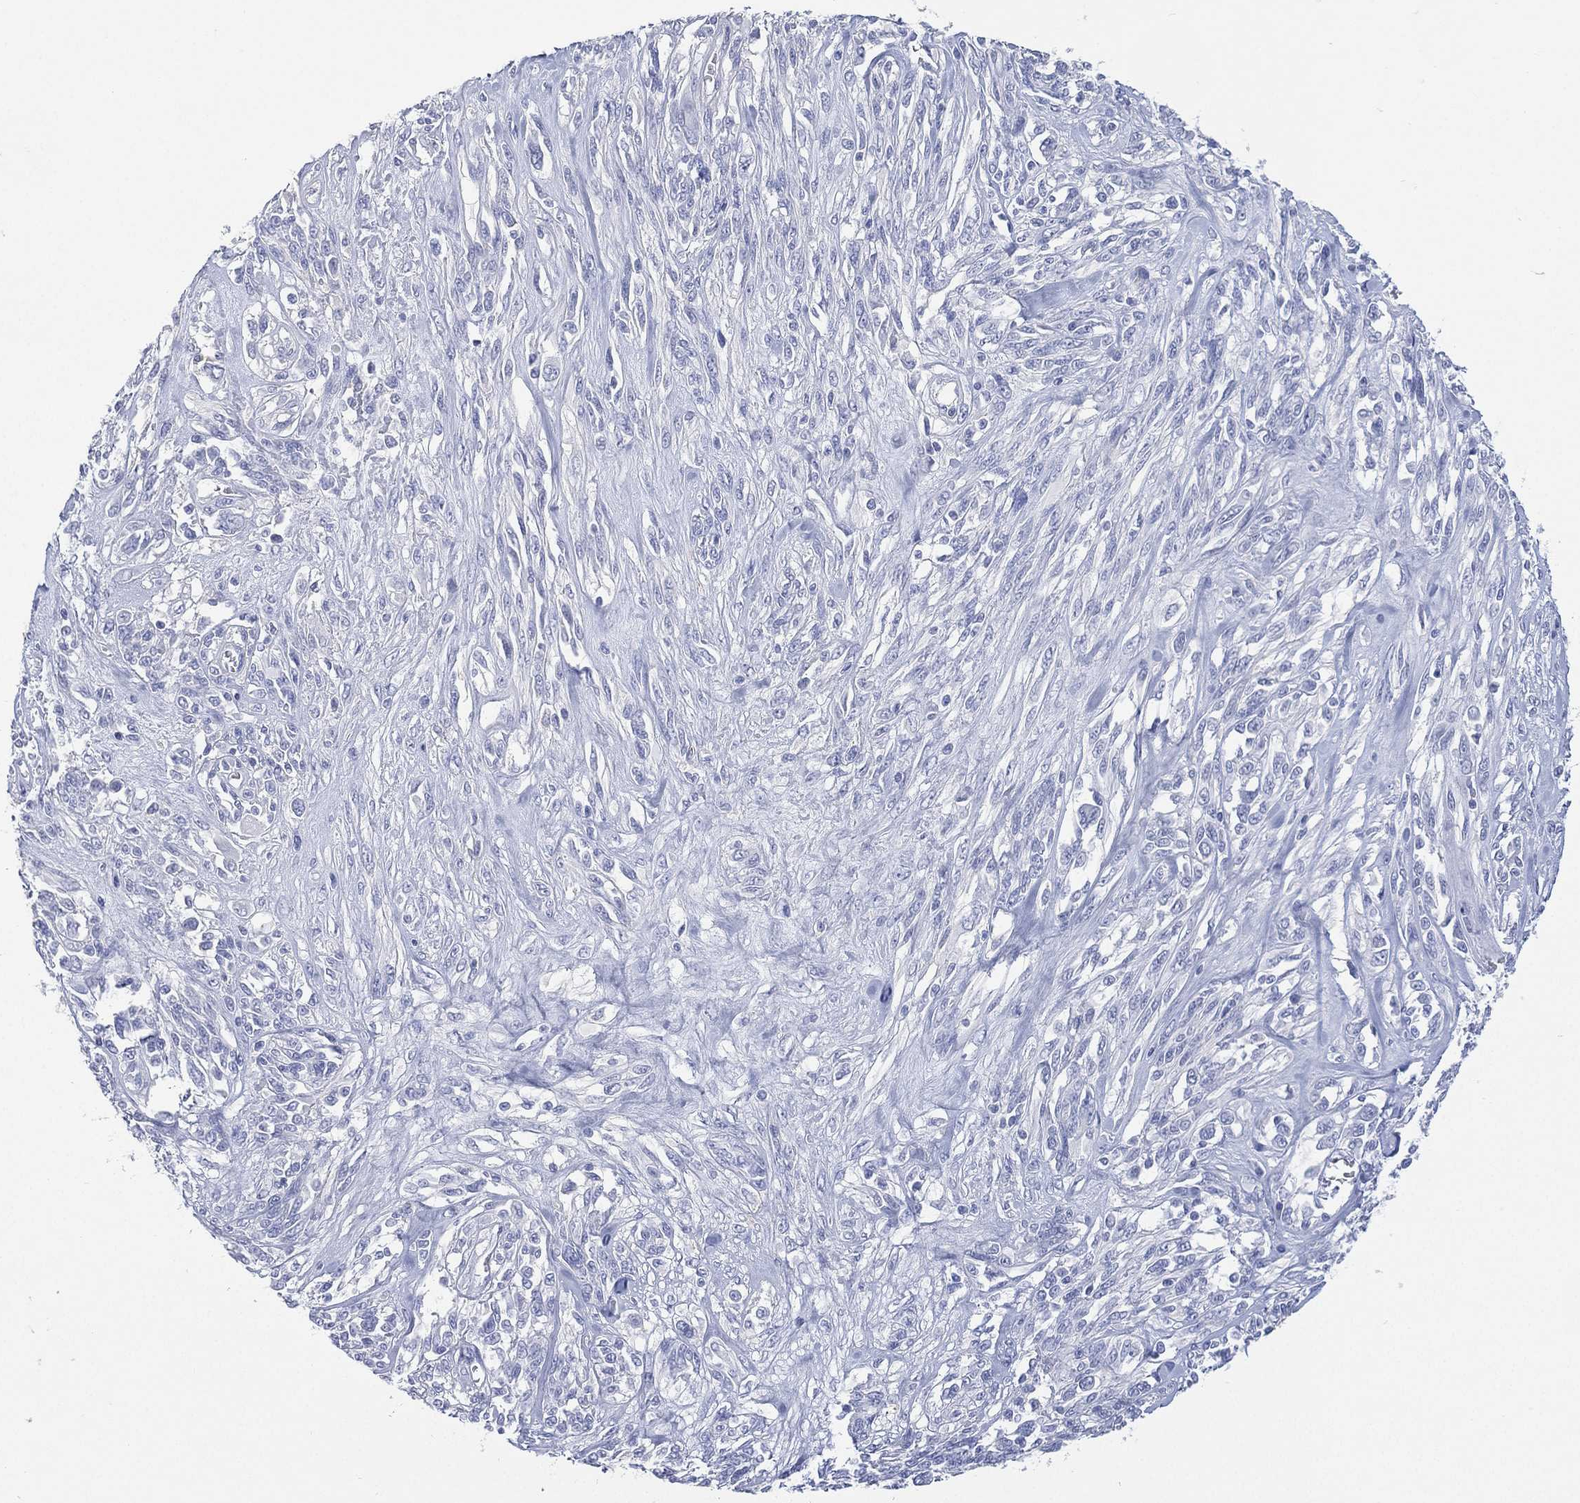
{"staining": {"intensity": "negative", "quantity": "none", "location": "none"}, "tissue": "melanoma", "cell_type": "Tumor cells", "image_type": "cancer", "snomed": [{"axis": "morphology", "description": "Malignant melanoma, NOS"}, {"axis": "topography", "description": "Skin"}], "caption": "Tumor cells are negative for brown protein staining in melanoma. Nuclei are stained in blue.", "gene": "FMO1", "patient": {"sex": "female", "age": 91}}